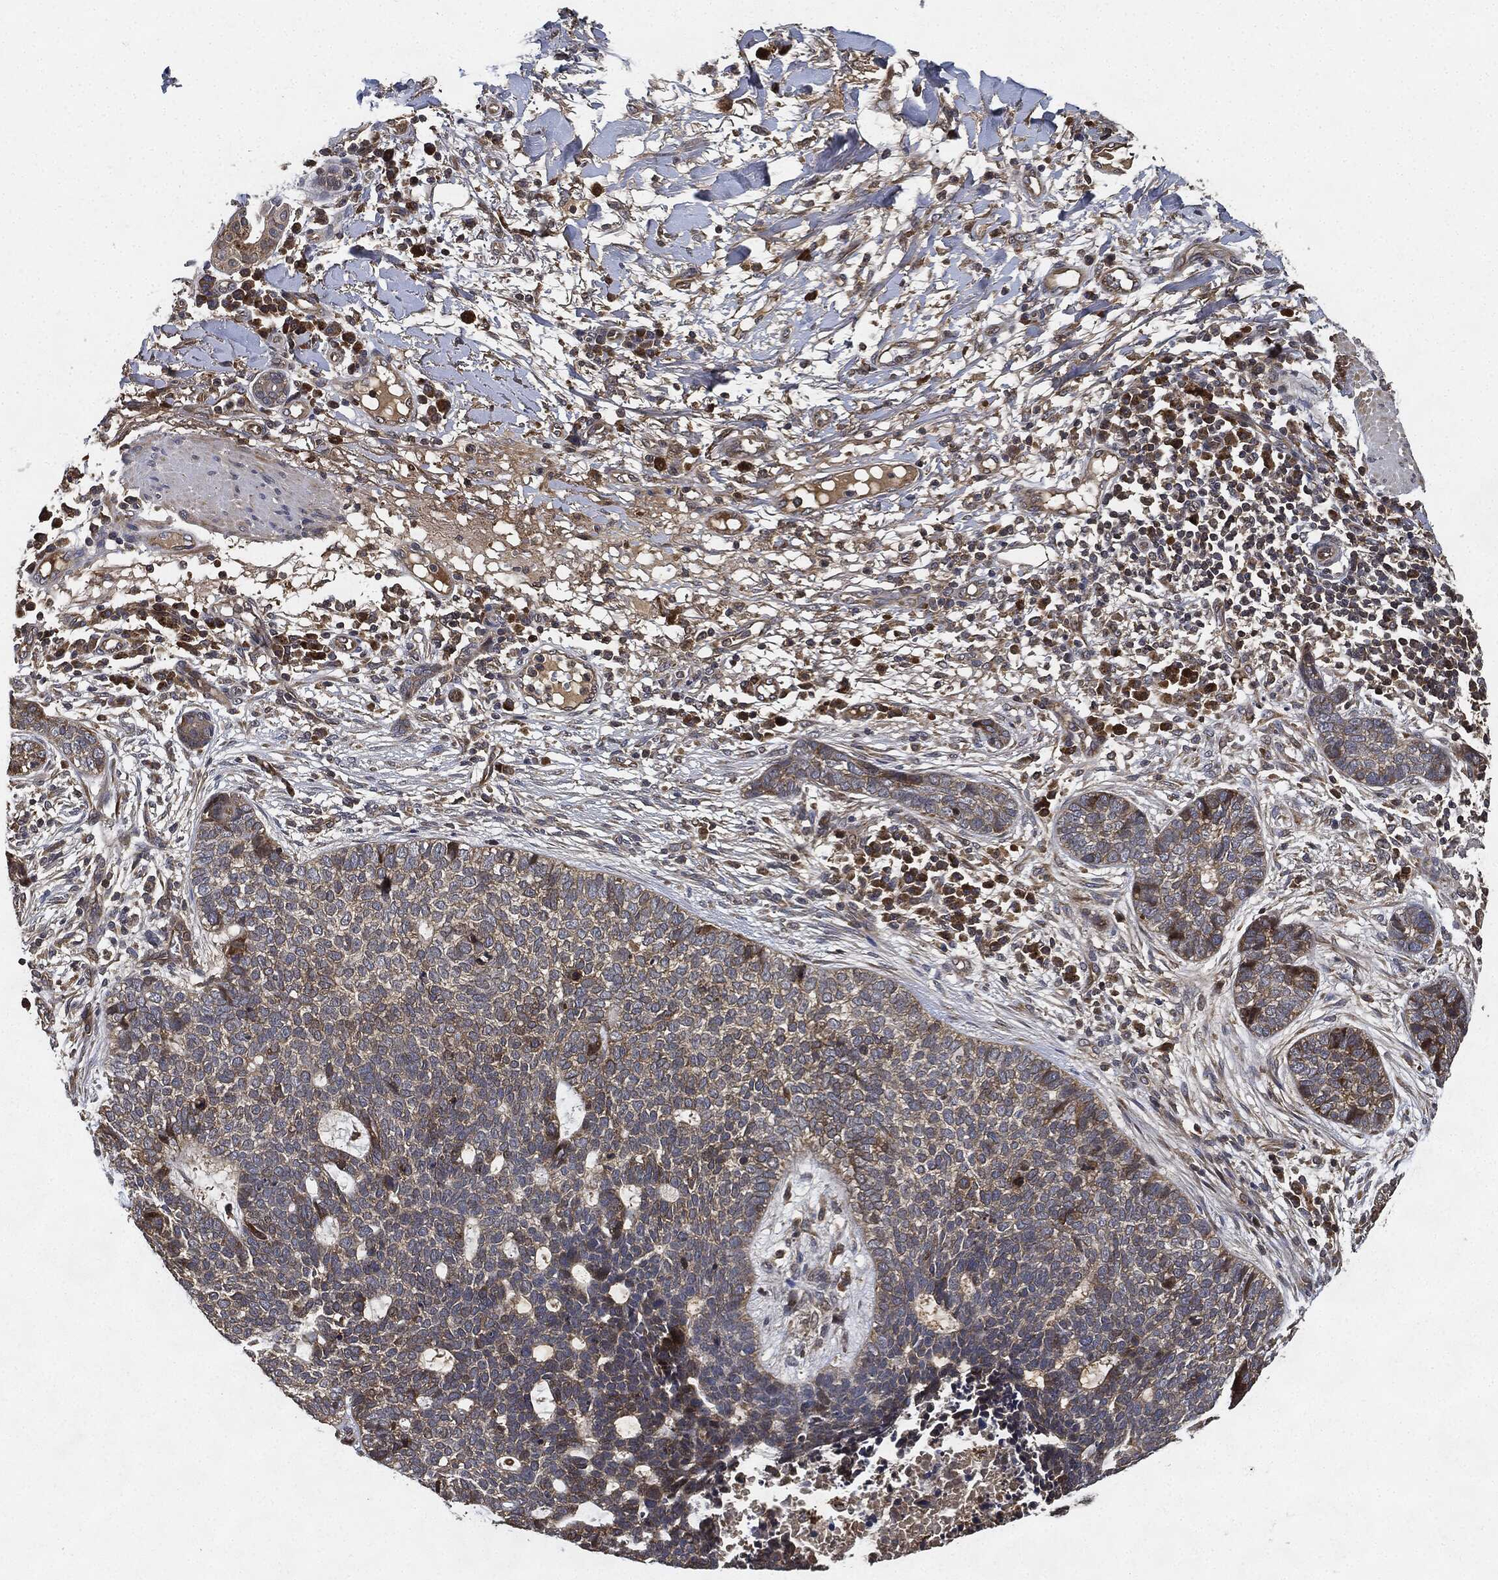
{"staining": {"intensity": "weak", "quantity": "<25%", "location": "cytoplasmic/membranous"}, "tissue": "skin cancer", "cell_type": "Tumor cells", "image_type": "cancer", "snomed": [{"axis": "morphology", "description": "Squamous cell carcinoma, NOS"}, {"axis": "topography", "description": "Skin"}], "caption": "Immunohistochemistry histopathology image of neoplastic tissue: human skin squamous cell carcinoma stained with DAB exhibits no significant protein positivity in tumor cells. (Stains: DAB (3,3'-diaminobenzidine) IHC with hematoxylin counter stain, Microscopy: brightfield microscopy at high magnification).", "gene": "MLST8", "patient": {"sex": "male", "age": 88}}